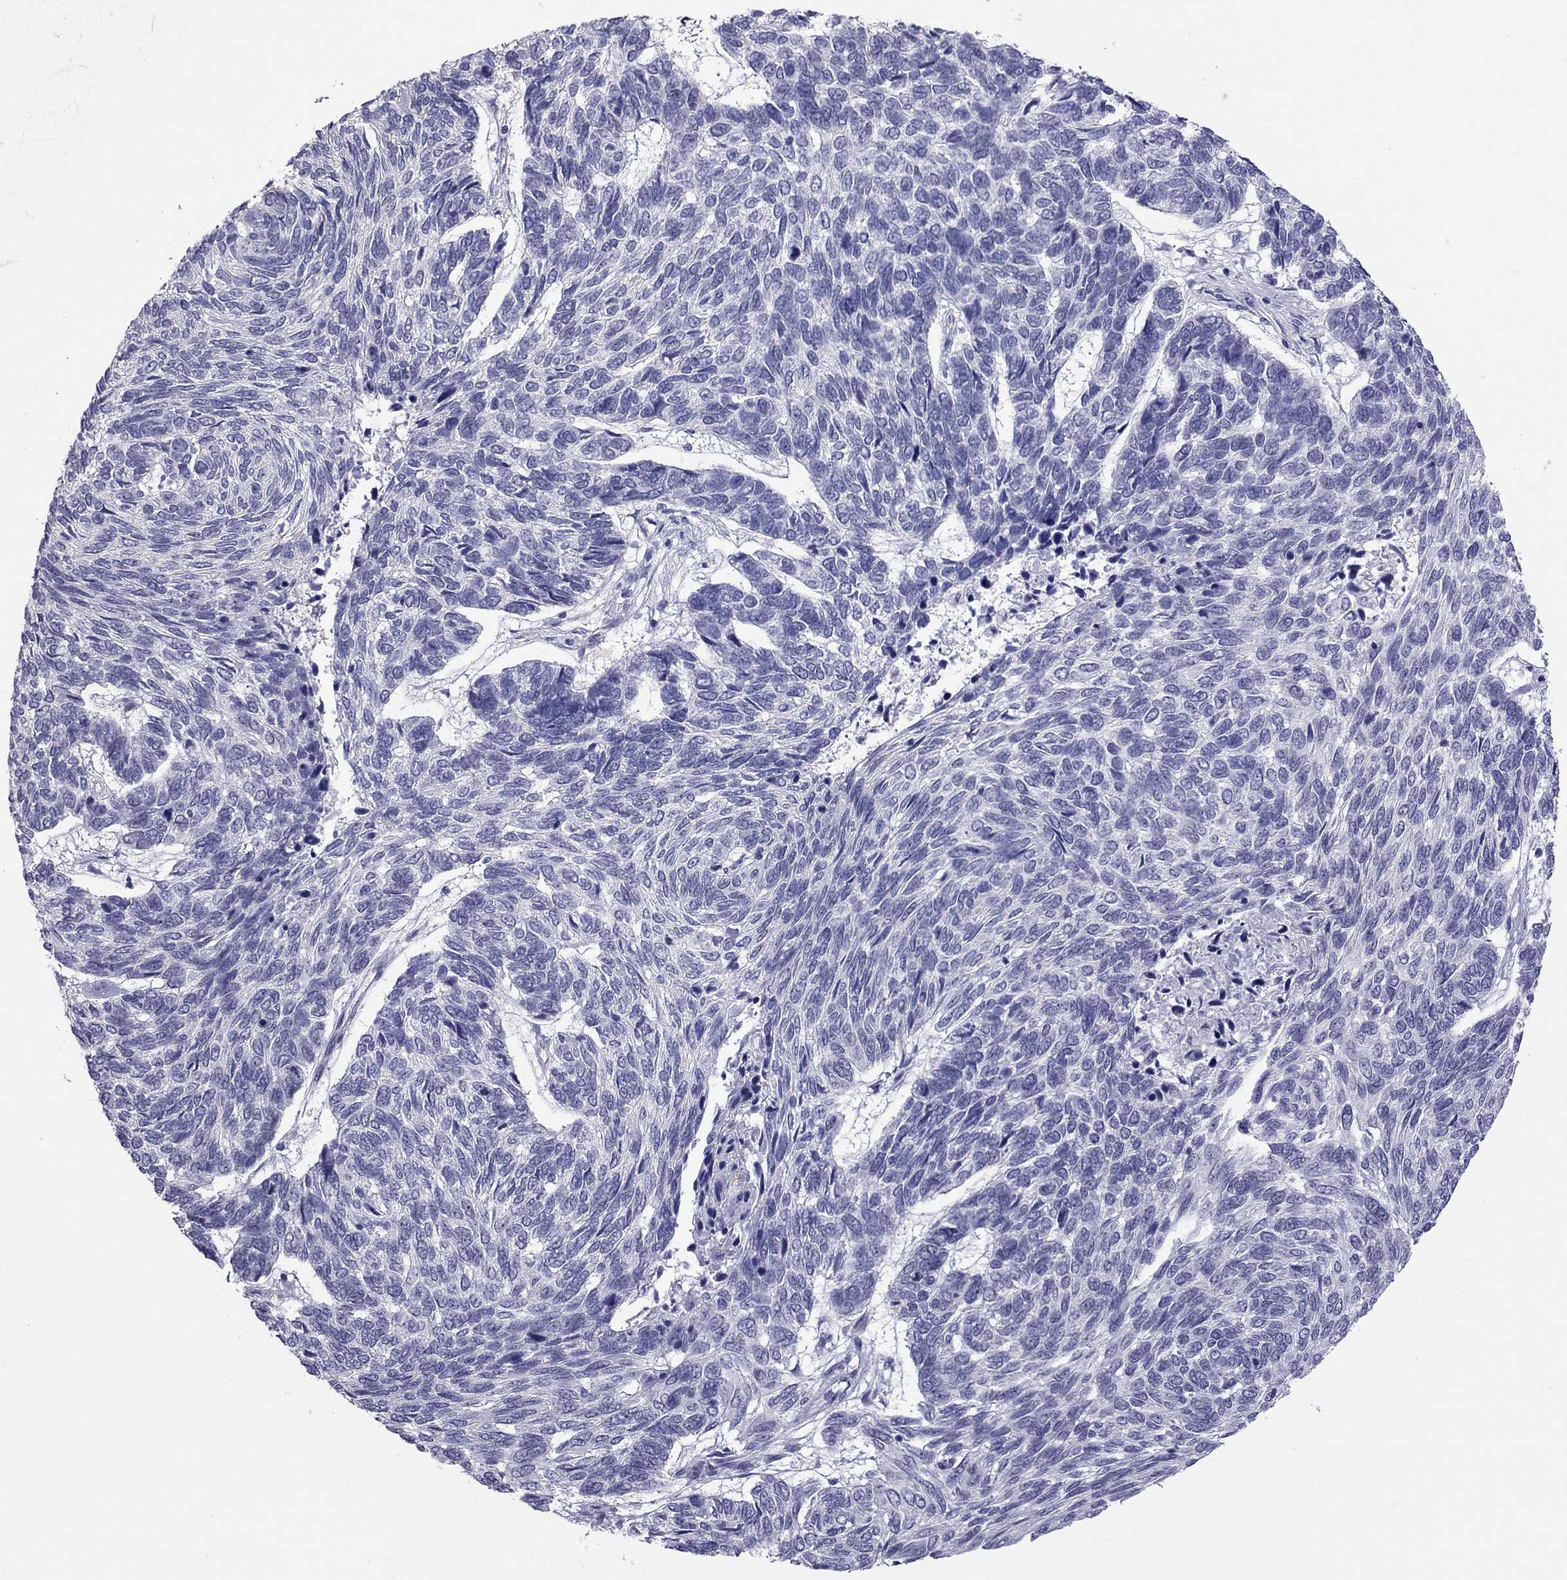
{"staining": {"intensity": "negative", "quantity": "none", "location": "none"}, "tissue": "skin cancer", "cell_type": "Tumor cells", "image_type": "cancer", "snomed": [{"axis": "morphology", "description": "Basal cell carcinoma"}, {"axis": "topography", "description": "Skin"}], "caption": "Photomicrograph shows no protein expression in tumor cells of basal cell carcinoma (skin) tissue.", "gene": "TEX14", "patient": {"sex": "female", "age": 65}}